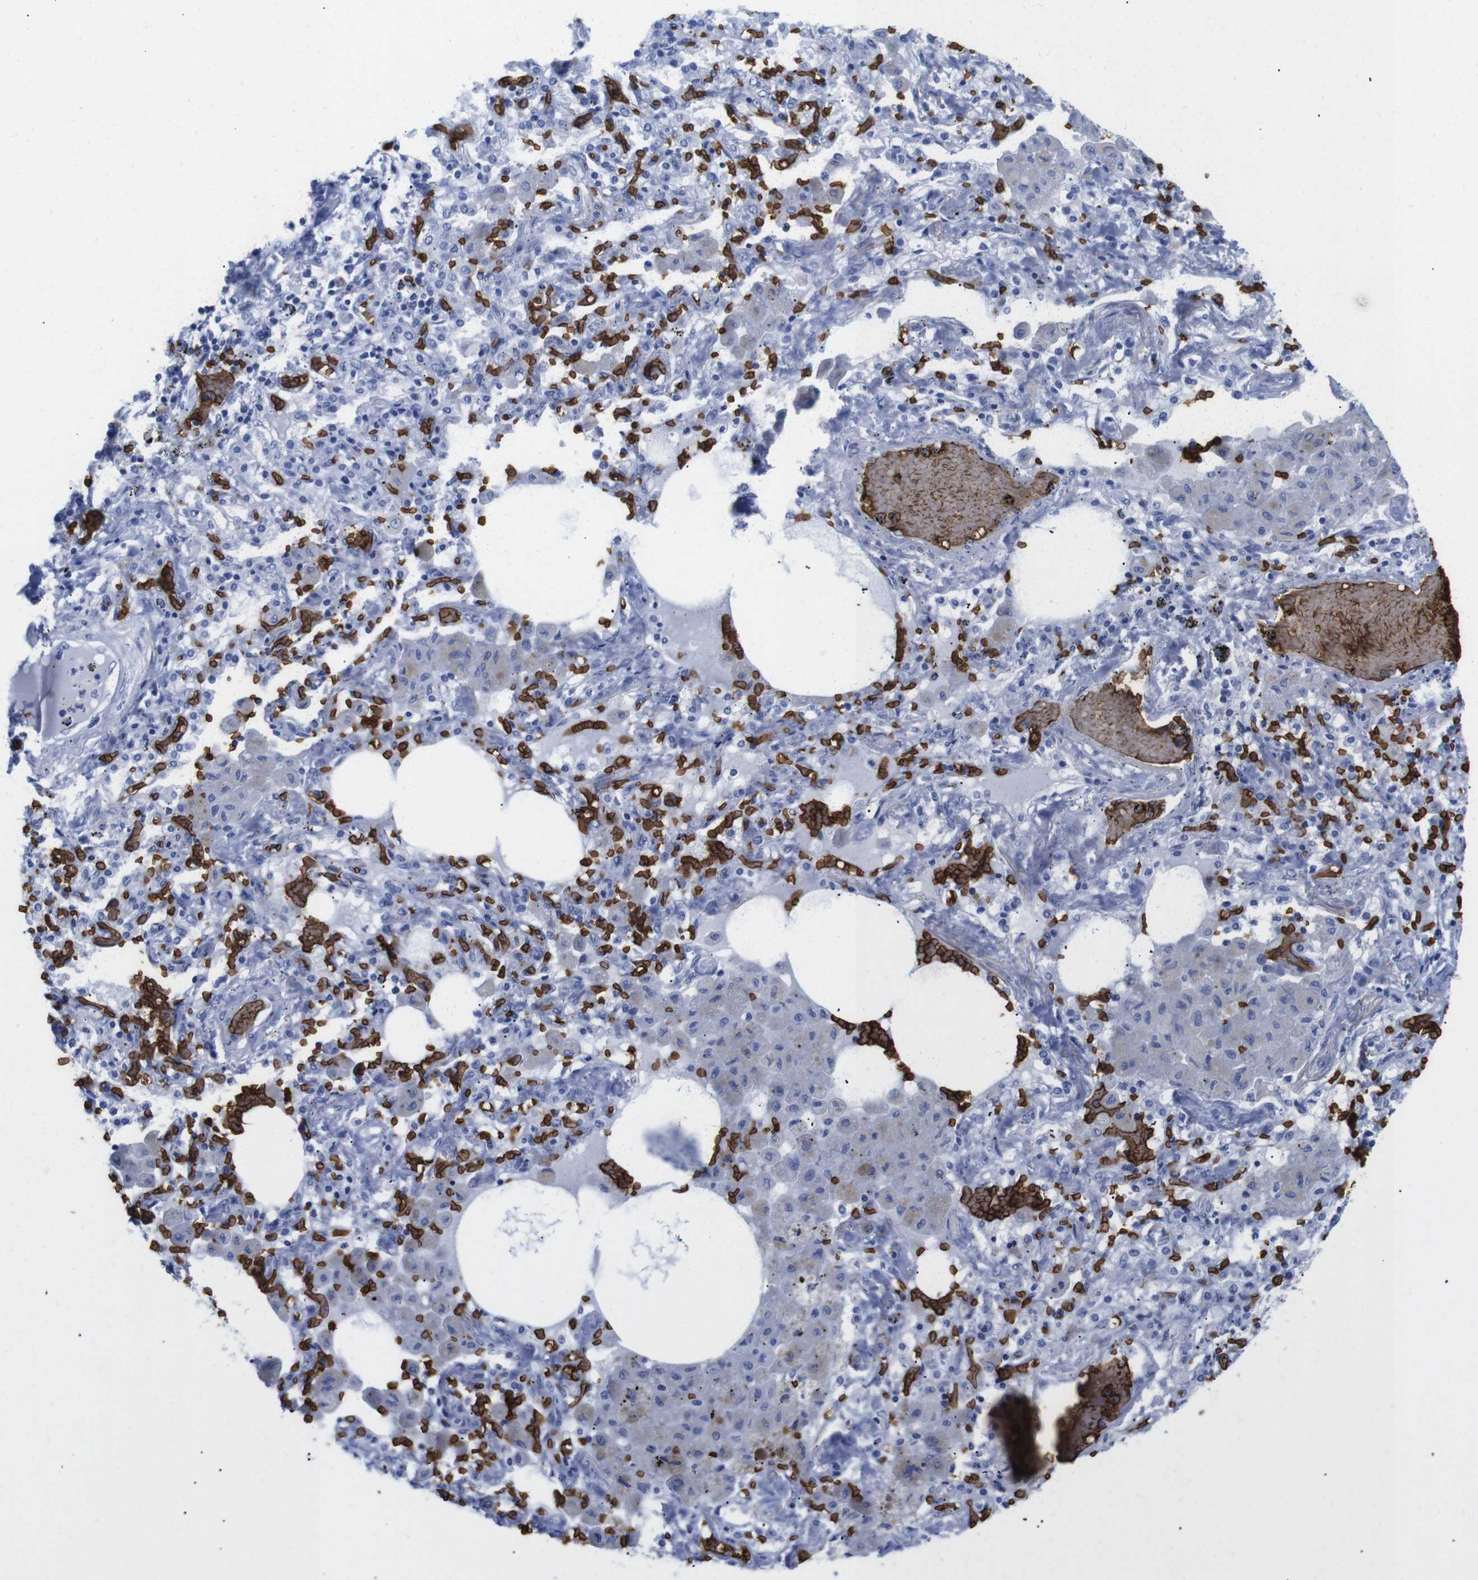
{"staining": {"intensity": "negative", "quantity": "none", "location": "none"}, "tissue": "lung cancer", "cell_type": "Tumor cells", "image_type": "cancer", "snomed": [{"axis": "morphology", "description": "Squamous cell carcinoma, NOS"}, {"axis": "topography", "description": "Lung"}], "caption": "IHC of human squamous cell carcinoma (lung) displays no positivity in tumor cells. The staining is performed using DAB (3,3'-diaminobenzidine) brown chromogen with nuclei counter-stained in using hematoxylin.", "gene": "S1PR2", "patient": {"sex": "female", "age": 47}}